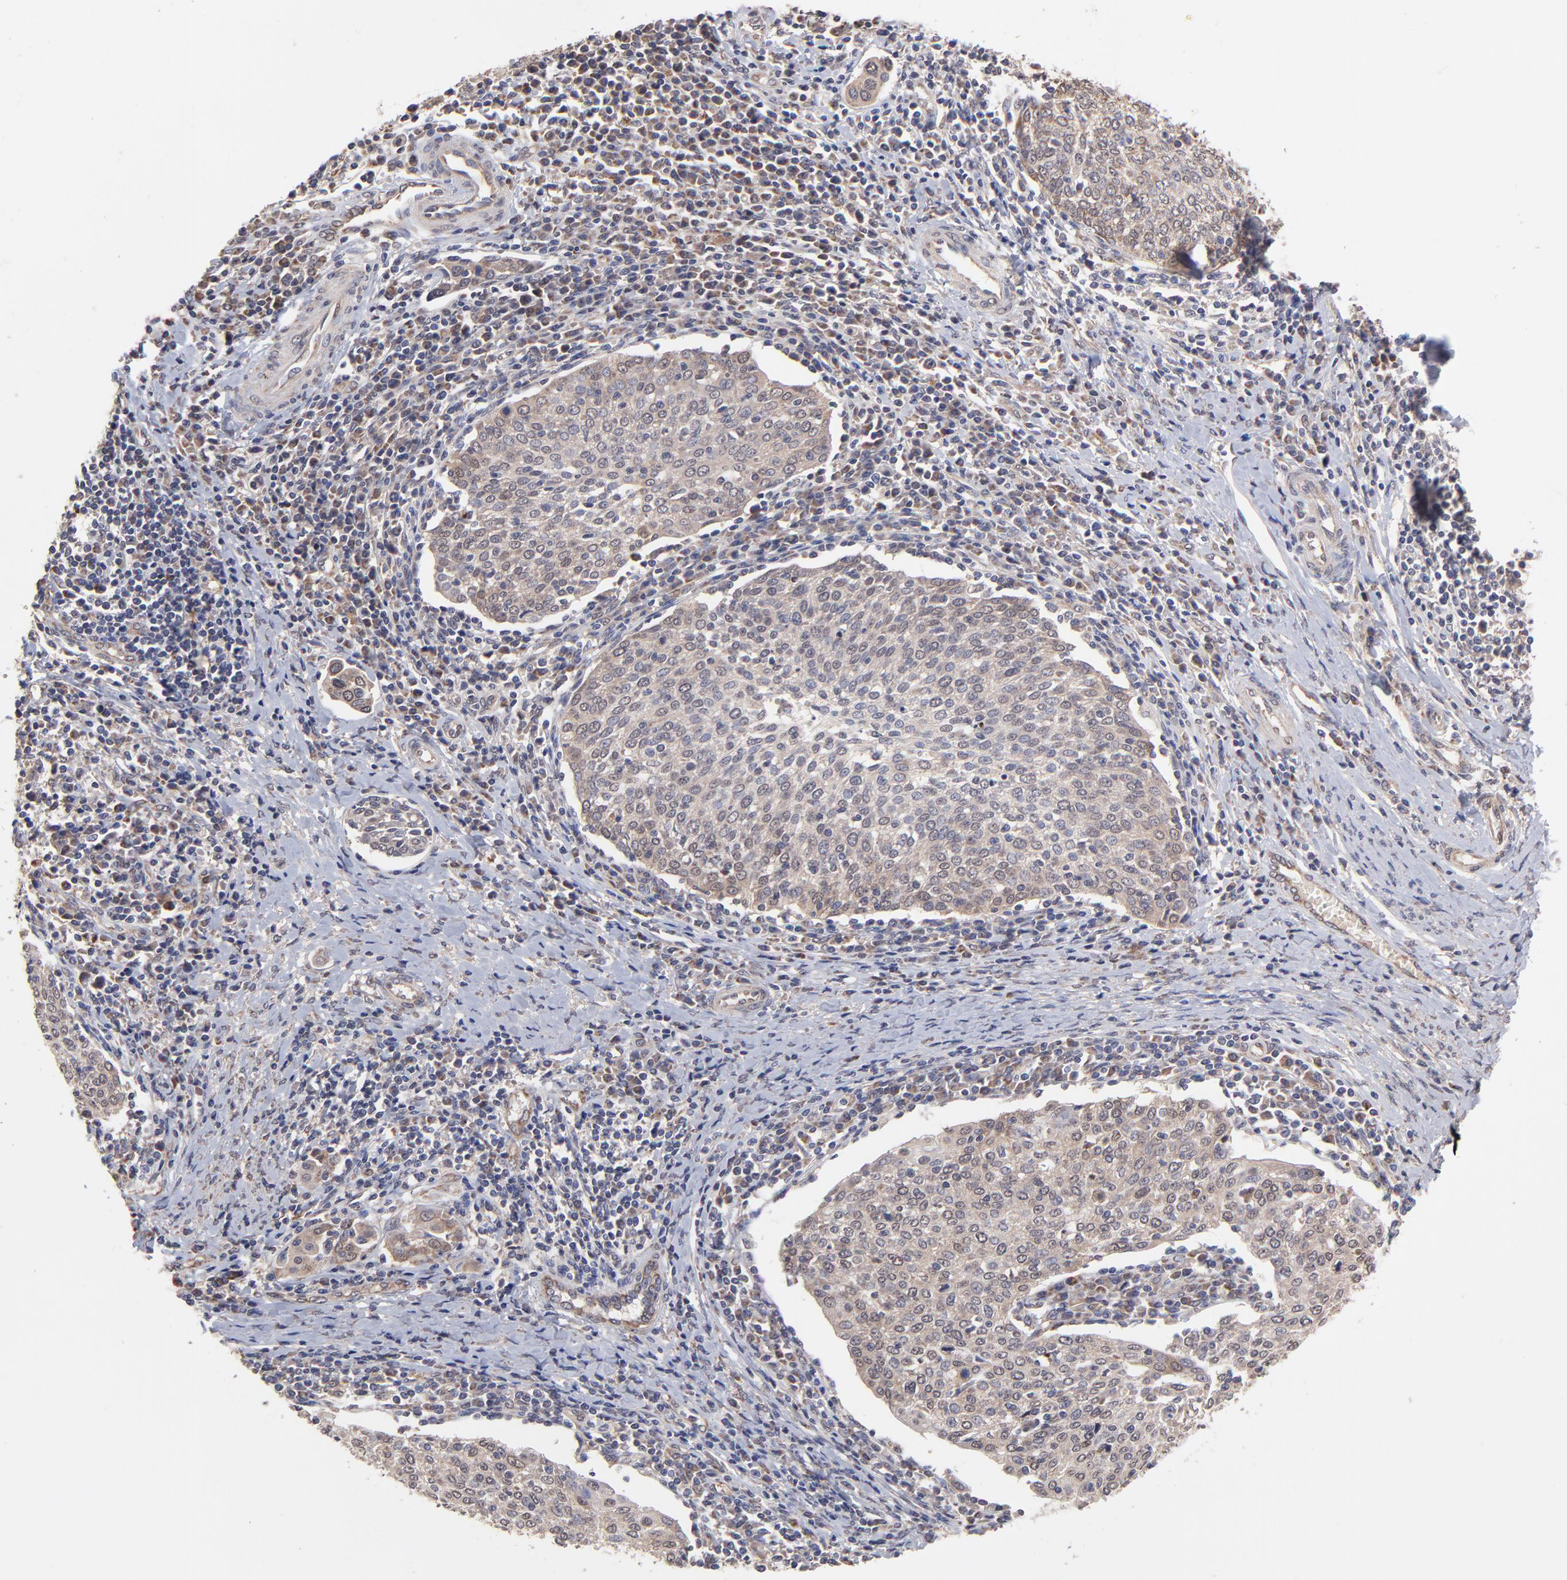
{"staining": {"intensity": "moderate", "quantity": "25%-75%", "location": "cytoplasmic/membranous"}, "tissue": "cervical cancer", "cell_type": "Tumor cells", "image_type": "cancer", "snomed": [{"axis": "morphology", "description": "Squamous cell carcinoma, NOS"}, {"axis": "topography", "description": "Cervix"}], "caption": "This is a histology image of immunohistochemistry (IHC) staining of cervical squamous cell carcinoma, which shows moderate staining in the cytoplasmic/membranous of tumor cells.", "gene": "UBE2H", "patient": {"sex": "female", "age": 40}}